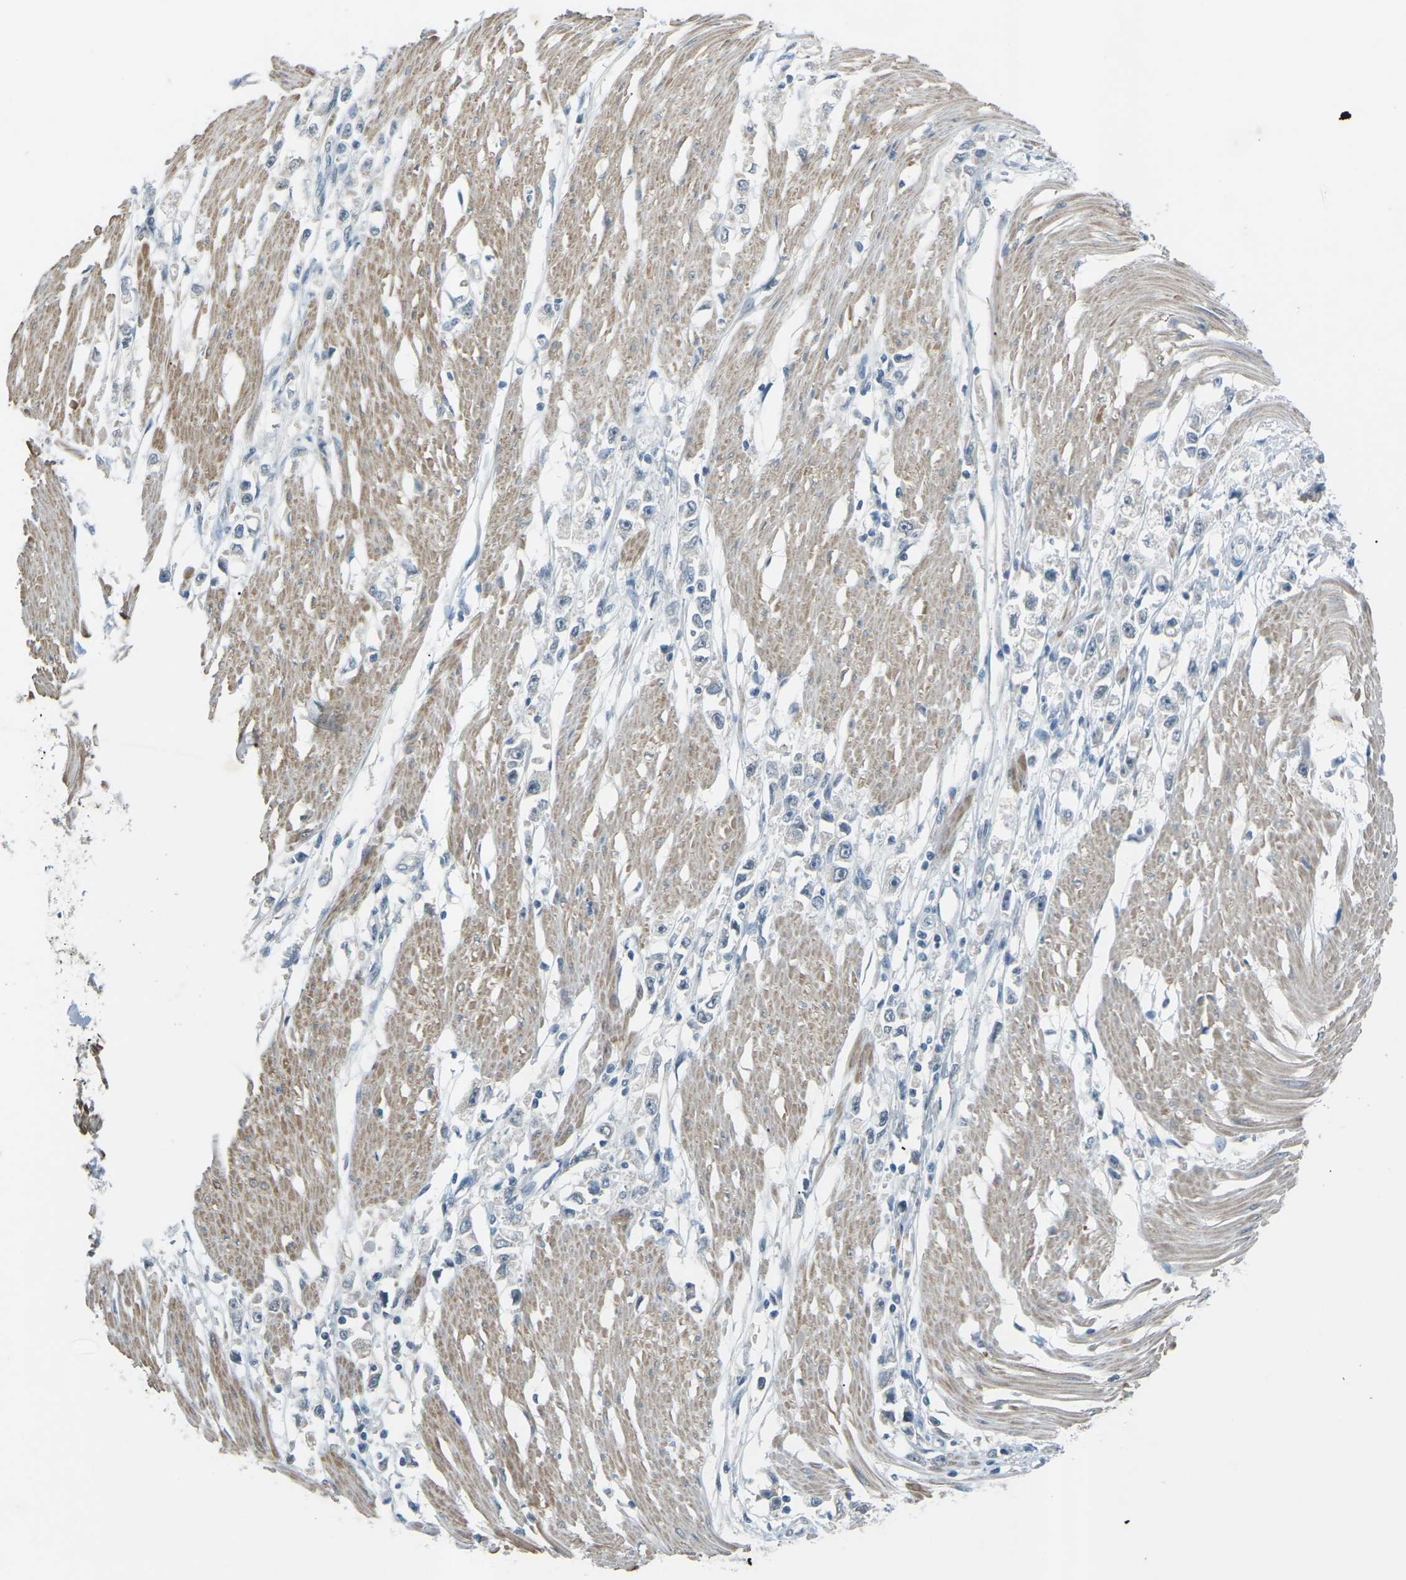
{"staining": {"intensity": "negative", "quantity": "none", "location": "none"}, "tissue": "stomach cancer", "cell_type": "Tumor cells", "image_type": "cancer", "snomed": [{"axis": "morphology", "description": "Adenocarcinoma, NOS"}, {"axis": "topography", "description": "Stomach"}], "caption": "Tumor cells are negative for brown protein staining in stomach cancer.", "gene": "RTN3", "patient": {"sex": "female", "age": 59}}